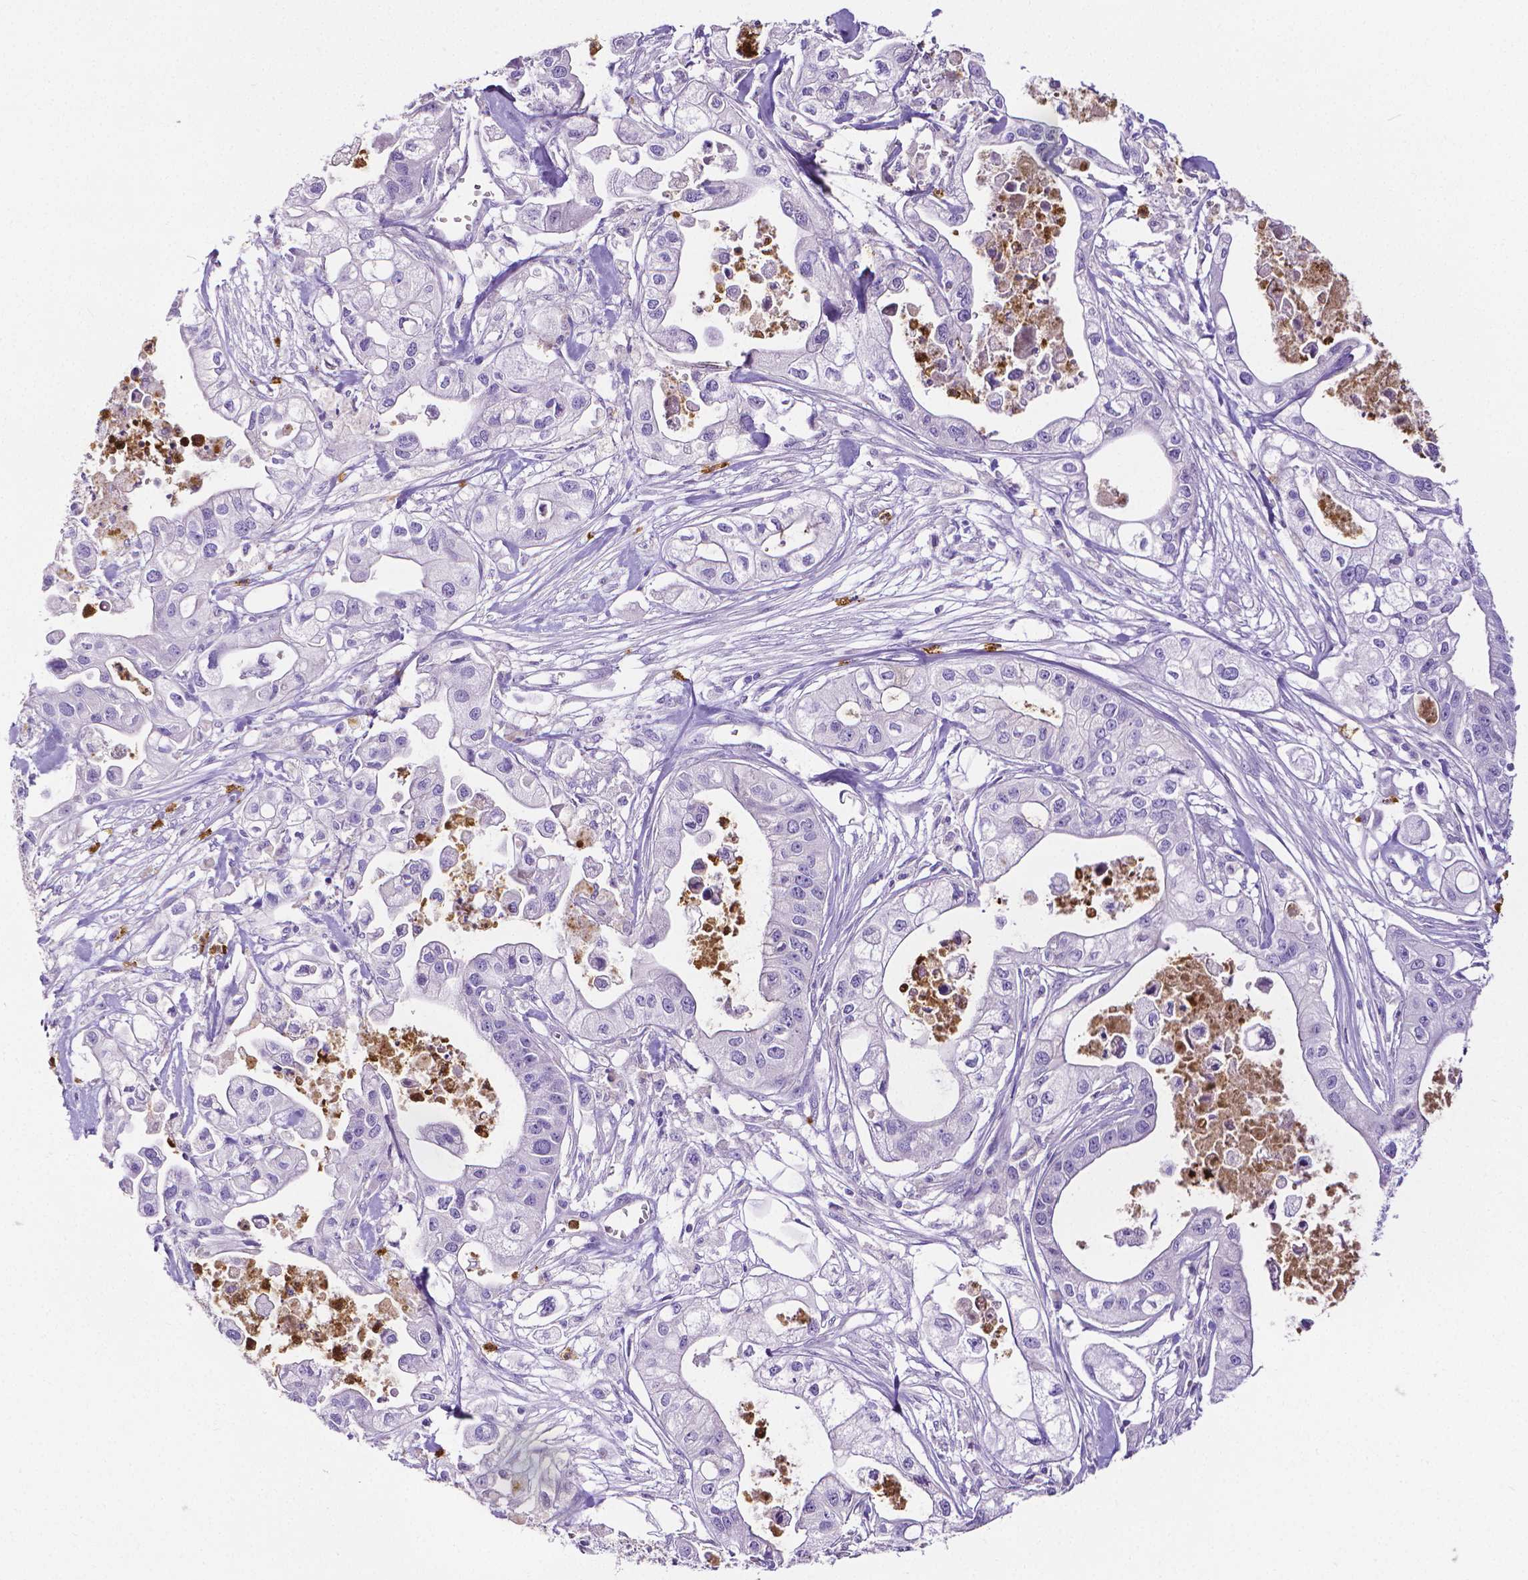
{"staining": {"intensity": "negative", "quantity": "none", "location": "none"}, "tissue": "pancreatic cancer", "cell_type": "Tumor cells", "image_type": "cancer", "snomed": [{"axis": "morphology", "description": "Adenocarcinoma, NOS"}, {"axis": "topography", "description": "Pancreas"}], "caption": "The micrograph demonstrates no staining of tumor cells in adenocarcinoma (pancreatic).", "gene": "MMP9", "patient": {"sex": "male", "age": 70}}